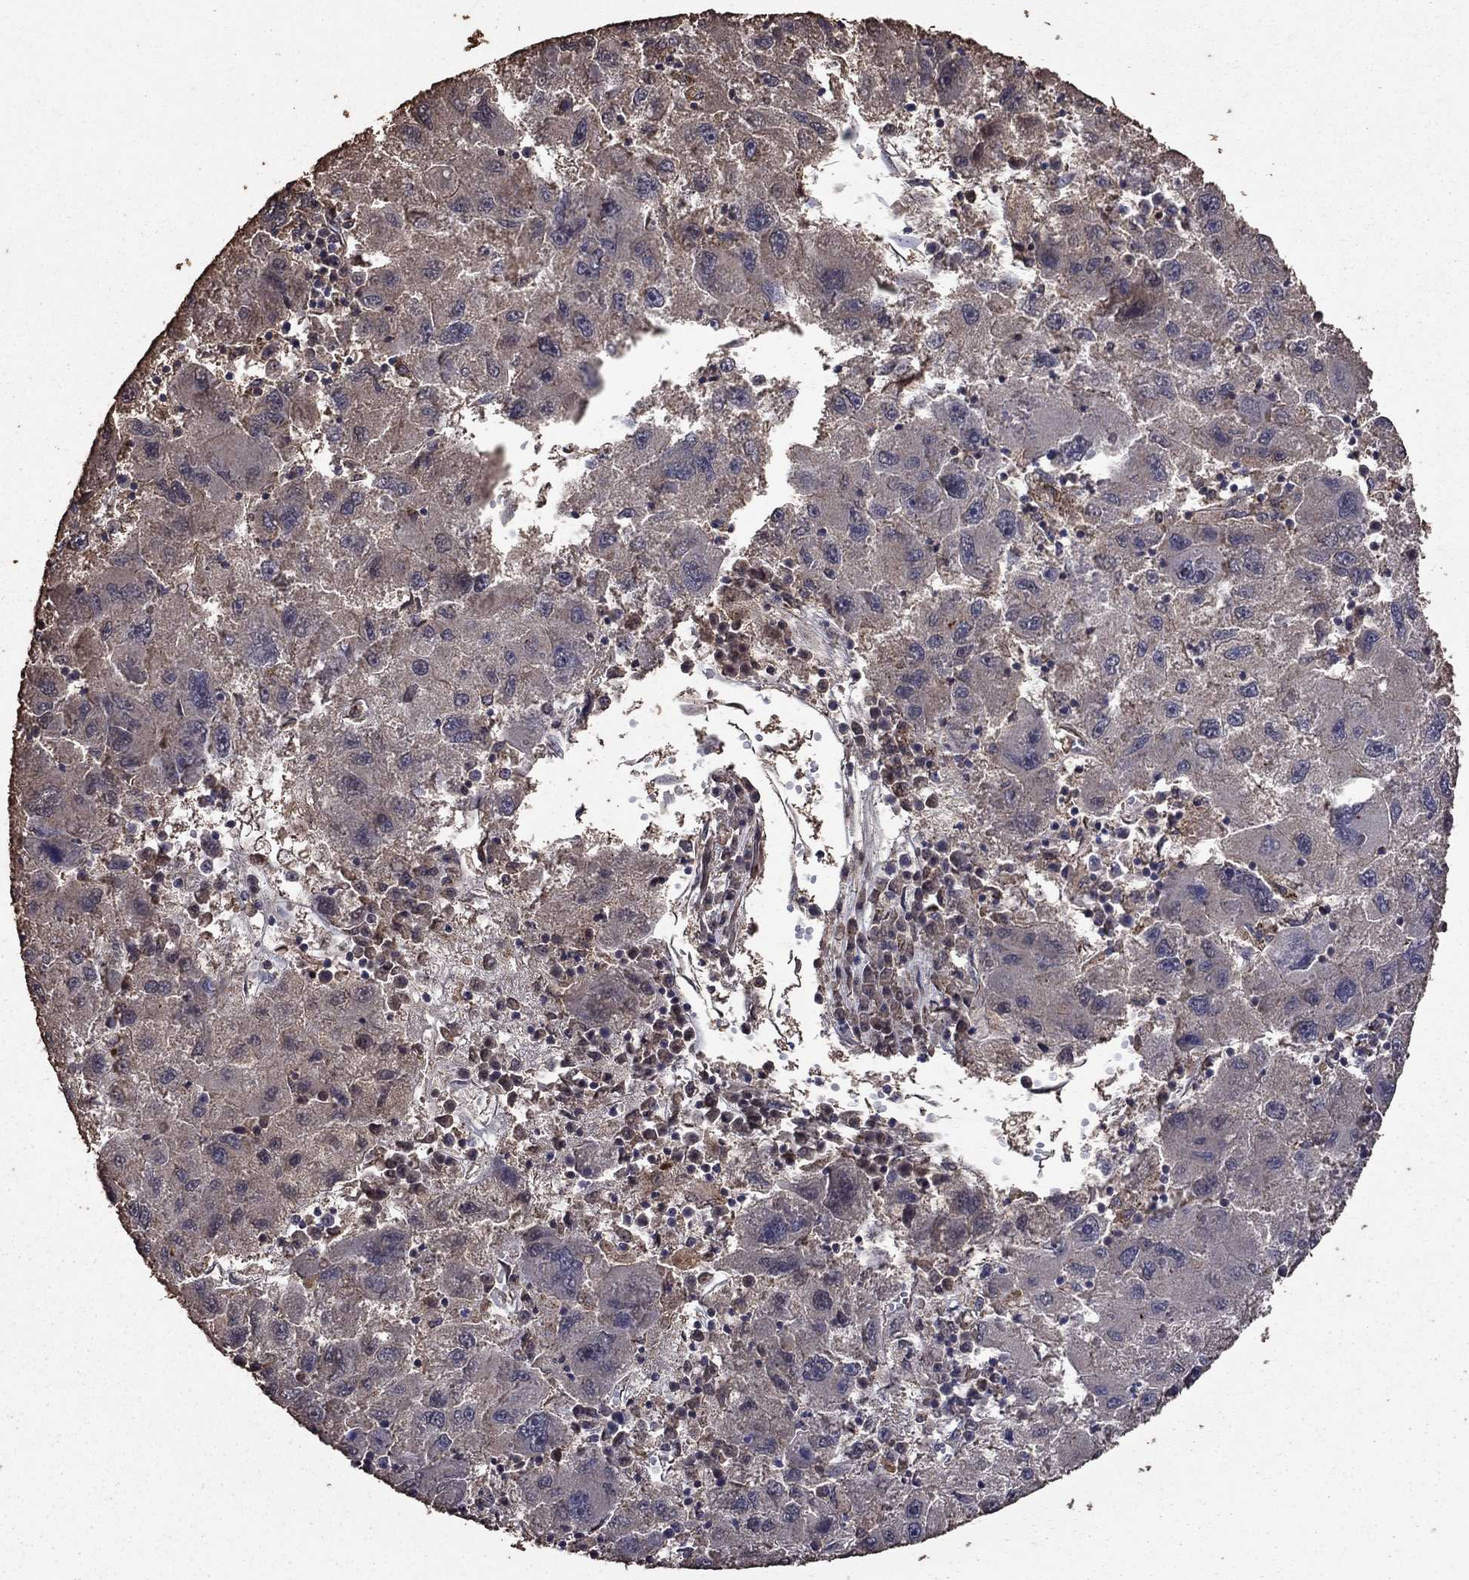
{"staining": {"intensity": "negative", "quantity": "none", "location": "none"}, "tissue": "liver cancer", "cell_type": "Tumor cells", "image_type": "cancer", "snomed": [{"axis": "morphology", "description": "Carcinoma, Hepatocellular, NOS"}, {"axis": "topography", "description": "Liver"}], "caption": "Hepatocellular carcinoma (liver) was stained to show a protein in brown. There is no significant expression in tumor cells.", "gene": "SERPINA5", "patient": {"sex": "male", "age": 75}}